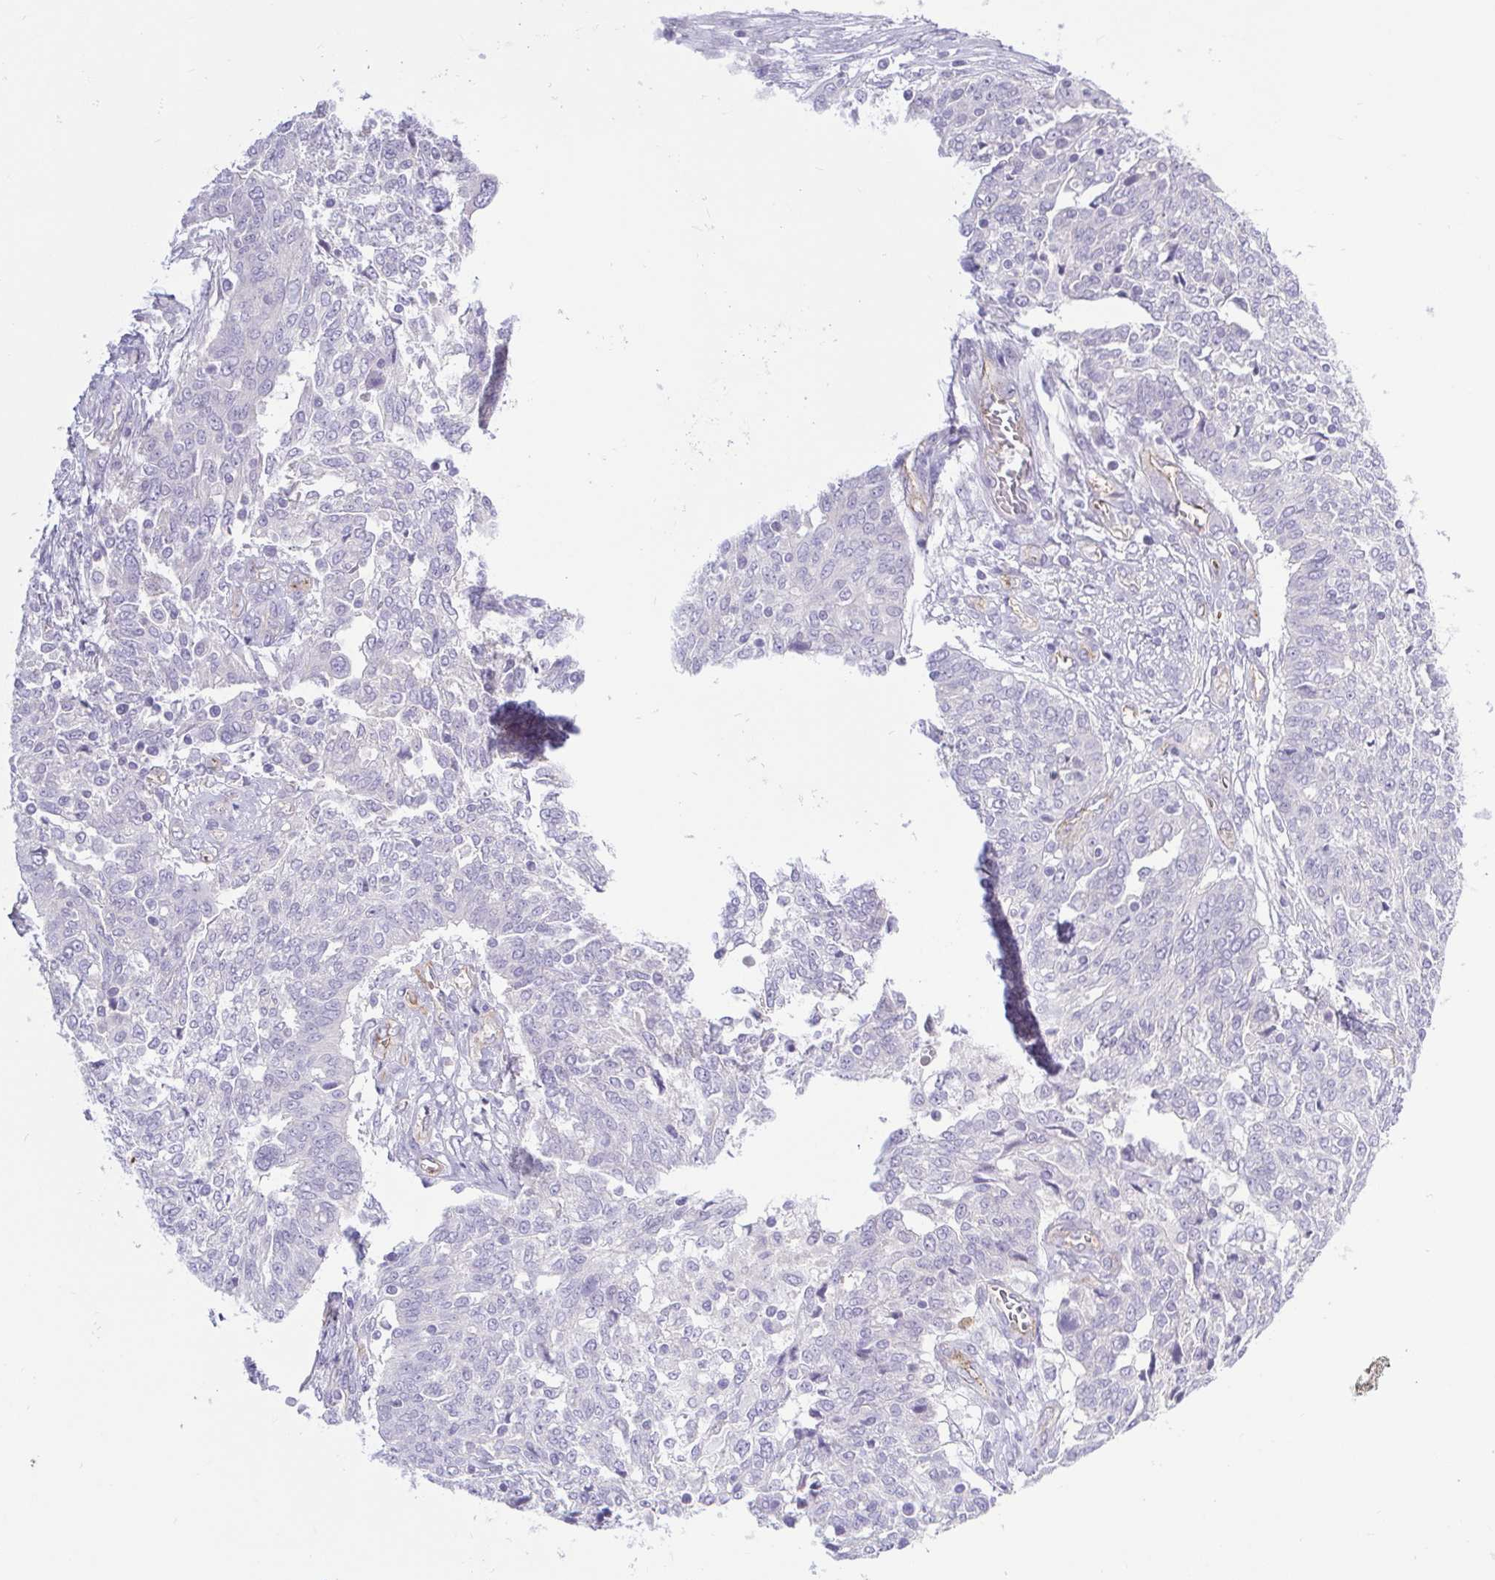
{"staining": {"intensity": "negative", "quantity": "none", "location": "none"}, "tissue": "ovarian cancer", "cell_type": "Tumor cells", "image_type": "cancer", "snomed": [{"axis": "morphology", "description": "Cystadenocarcinoma, serous, NOS"}, {"axis": "topography", "description": "Ovary"}], "caption": "Histopathology image shows no protein positivity in tumor cells of ovarian cancer tissue. (Stains: DAB (3,3'-diaminobenzidine) IHC with hematoxylin counter stain, Microscopy: brightfield microscopy at high magnification).", "gene": "BCAS1", "patient": {"sex": "female", "age": 67}}